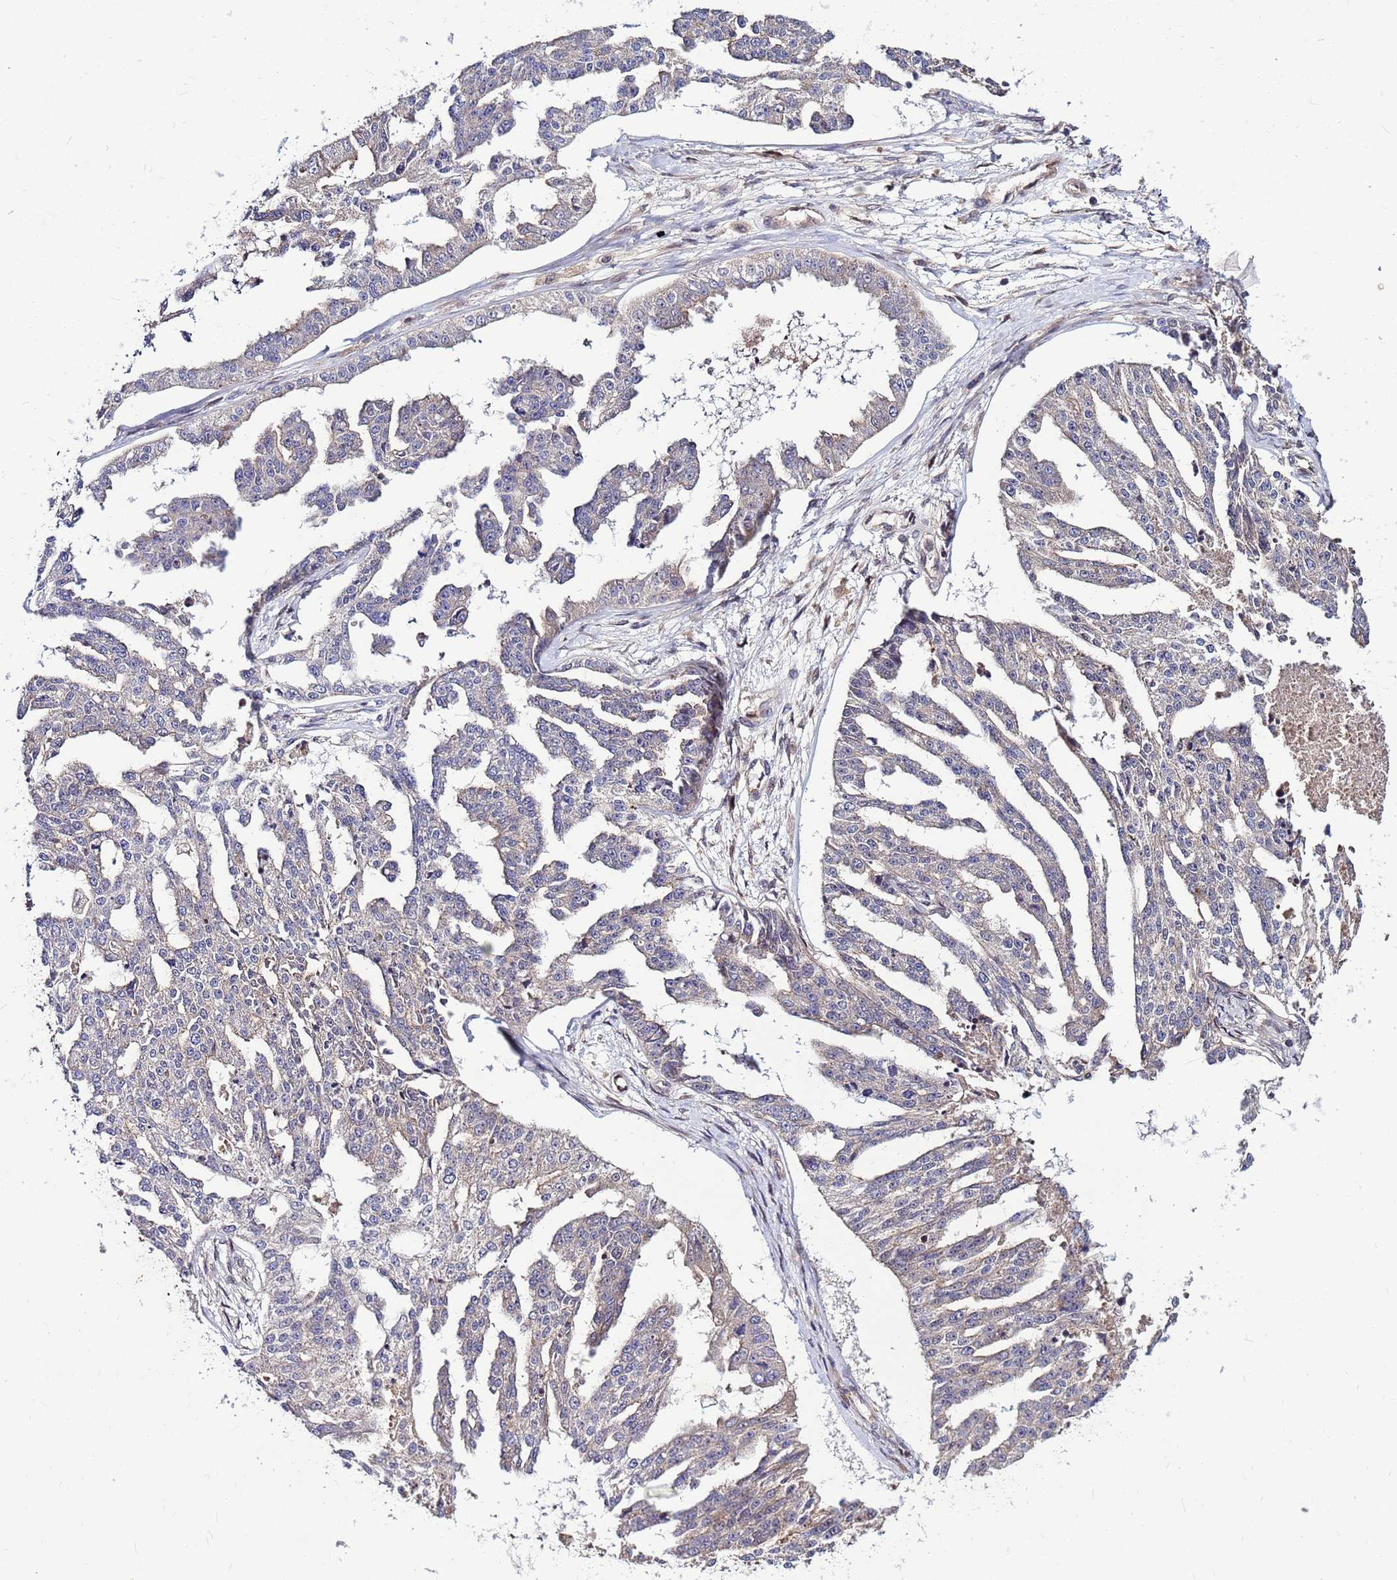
{"staining": {"intensity": "negative", "quantity": "none", "location": "none"}, "tissue": "ovarian cancer", "cell_type": "Tumor cells", "image_type": "cancer", "snomed": [{"axis": "morphology", "description": "Cystadenocarcinoma, serous, NOS"}, {"axis": "topography", "description": "Ovary"}], "caption": "Histopathology image shows no significant protein positivity in tumor cells of ovarian cancer (serous cystadenocarcinoma).", "gene": "DUS4L", "patient": {"sex": "female", "age": 58}}